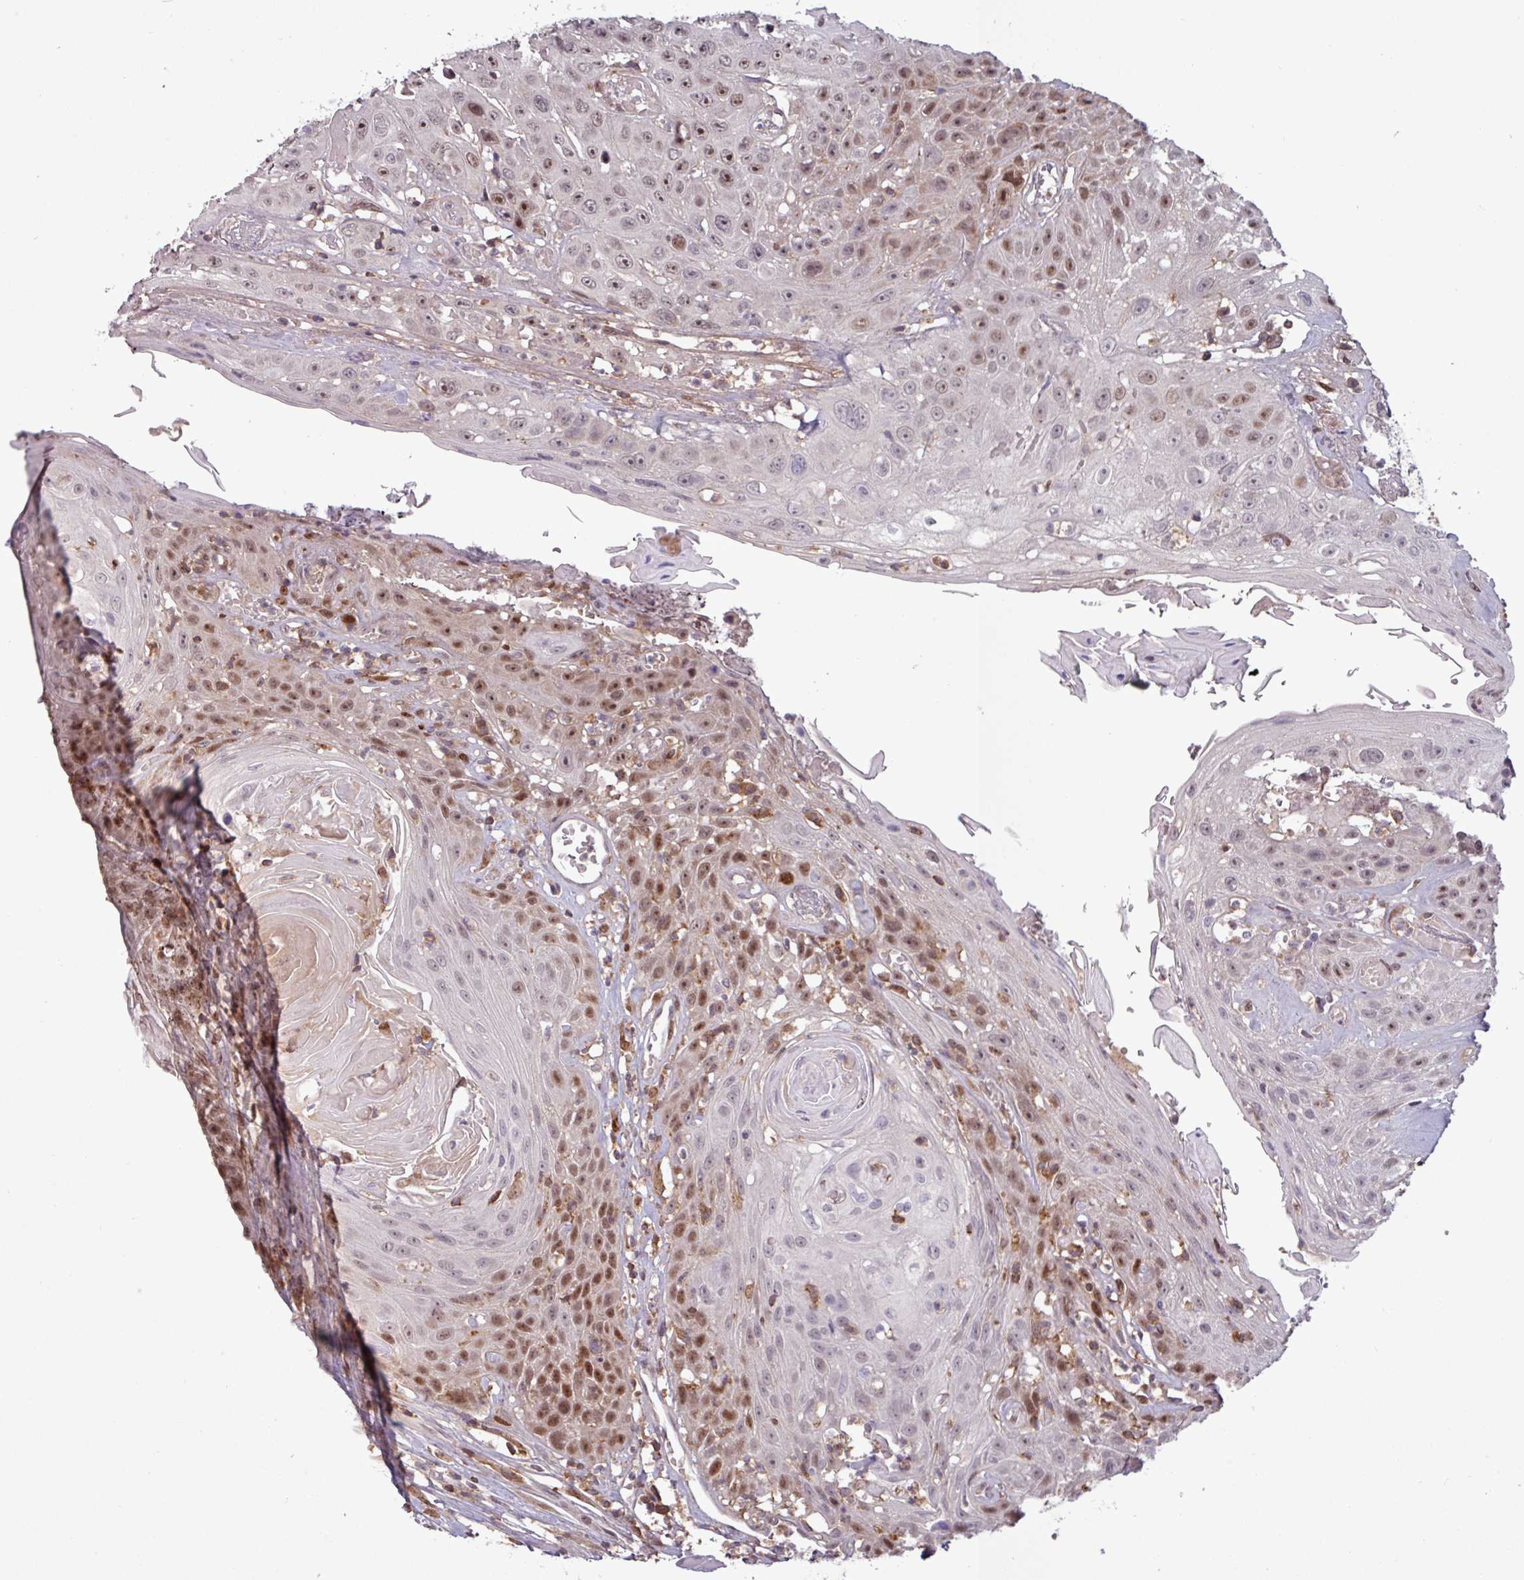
{"staining": {"intensity": "moderate", "quantity": ">75%", "location": "nuclear"}, "tissue": "head and neck cancer", "cell_type": "Tumor cells", "image_type": "cancer", "snomed": [{"axis": "morphology", "description": "Squamous cell carcinoma, NOS"}, {"axis": "topography", "description": "Head-Neck"}], "caption": "DAB immunohistochemical staining of human head and neck squamous cell carcinoma demonstrates moderate nuclear protein positivity in approximately >75% of tumor cells.", "gene": "PRRX1", "patient": {"sex": "female", "age": 59}}